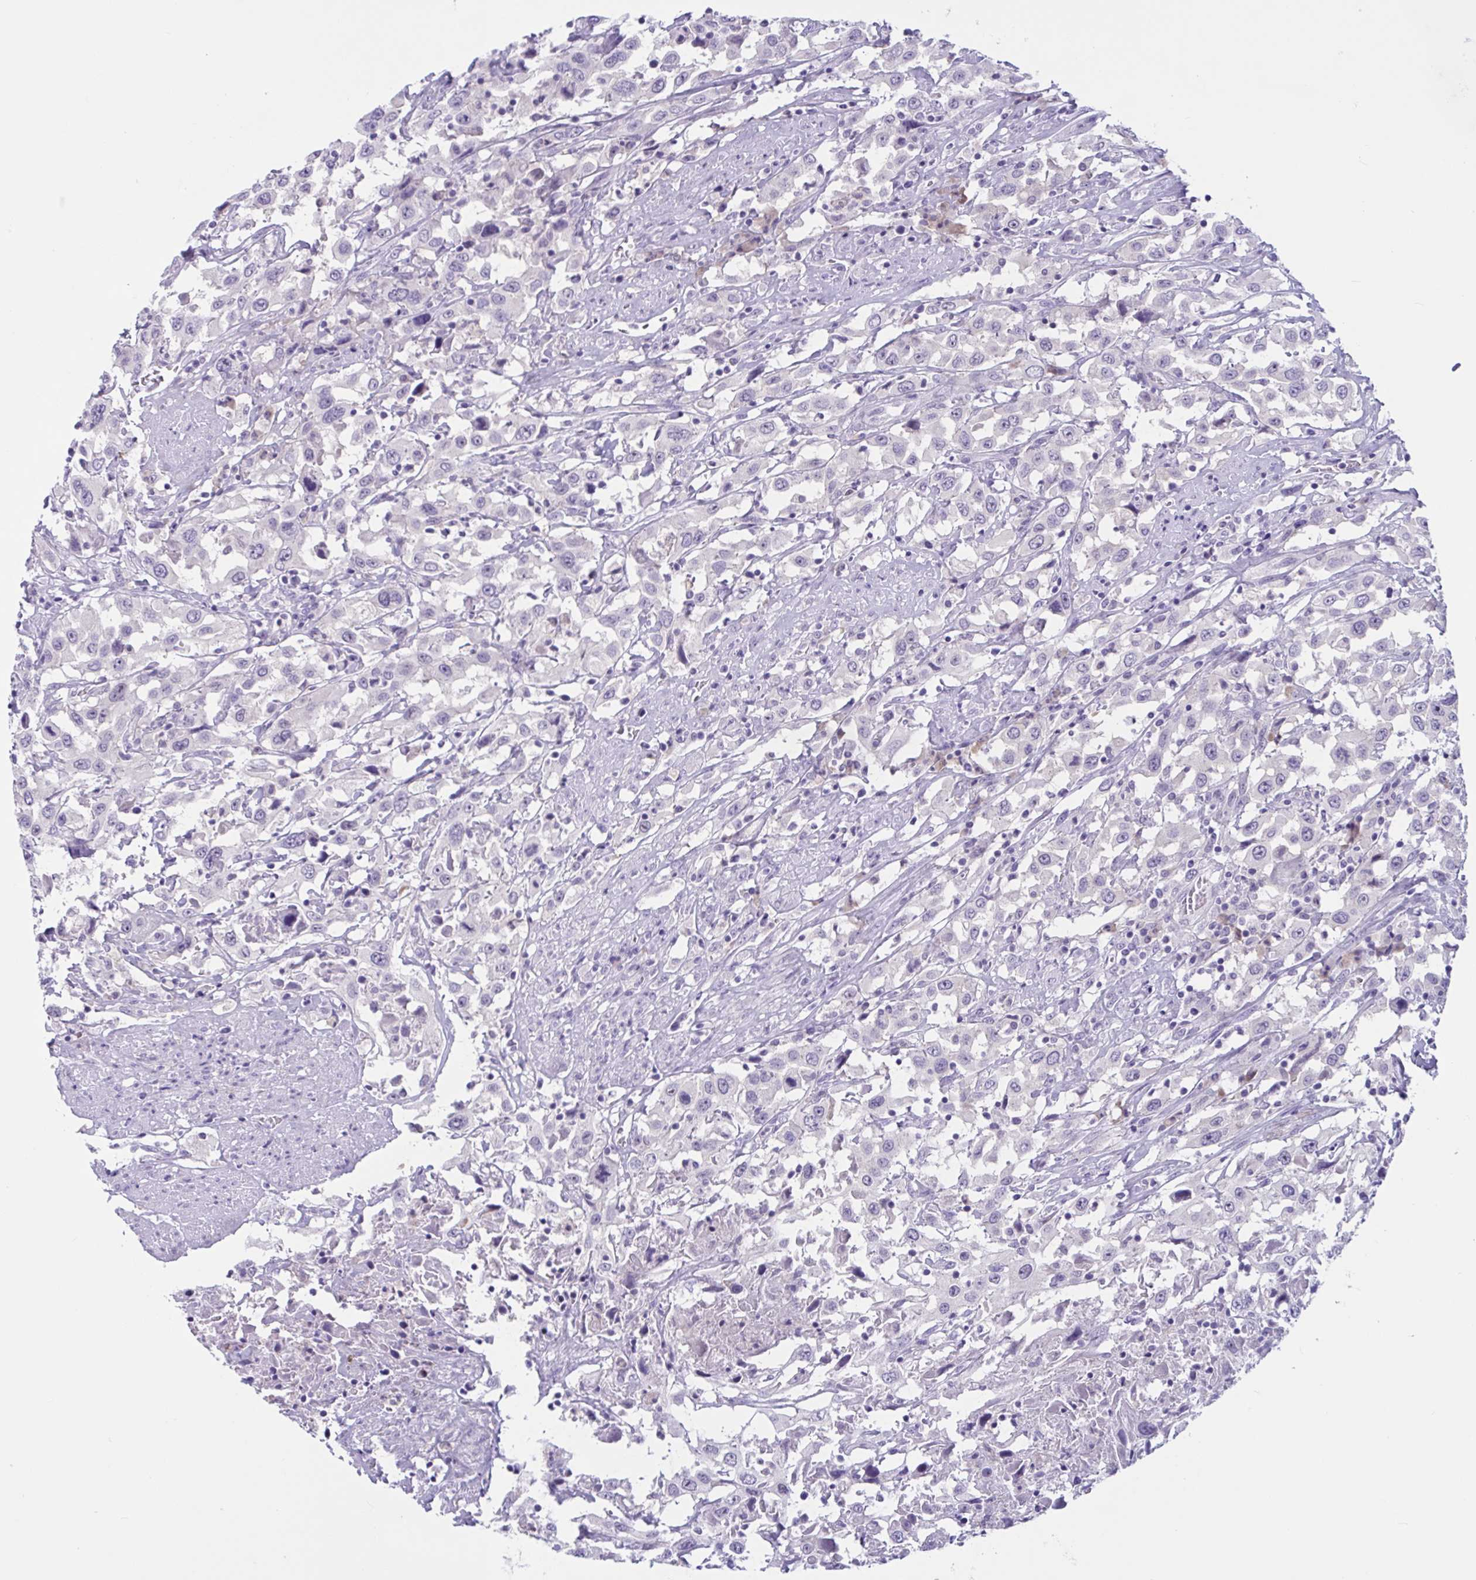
{"staining": {"intensity": "negative", "quantity": "none", "location": "none"}, "tissue": "urothelial cancer", "cell_type": "Tumor cells", "image_type": "cancer", "snomed": [{"axis": "morphology", "description": "Urothelial carcinoma, High grade"}, {"axis": "topography", "description": "Urinary bladder"}], "caption": "IHC photomicrograph of urothelial cancer stained for a protein (brown), which shows no expression in tumor cells.", "gene": "WNT9B", "patient": {"sex": "male", "age": 61}}